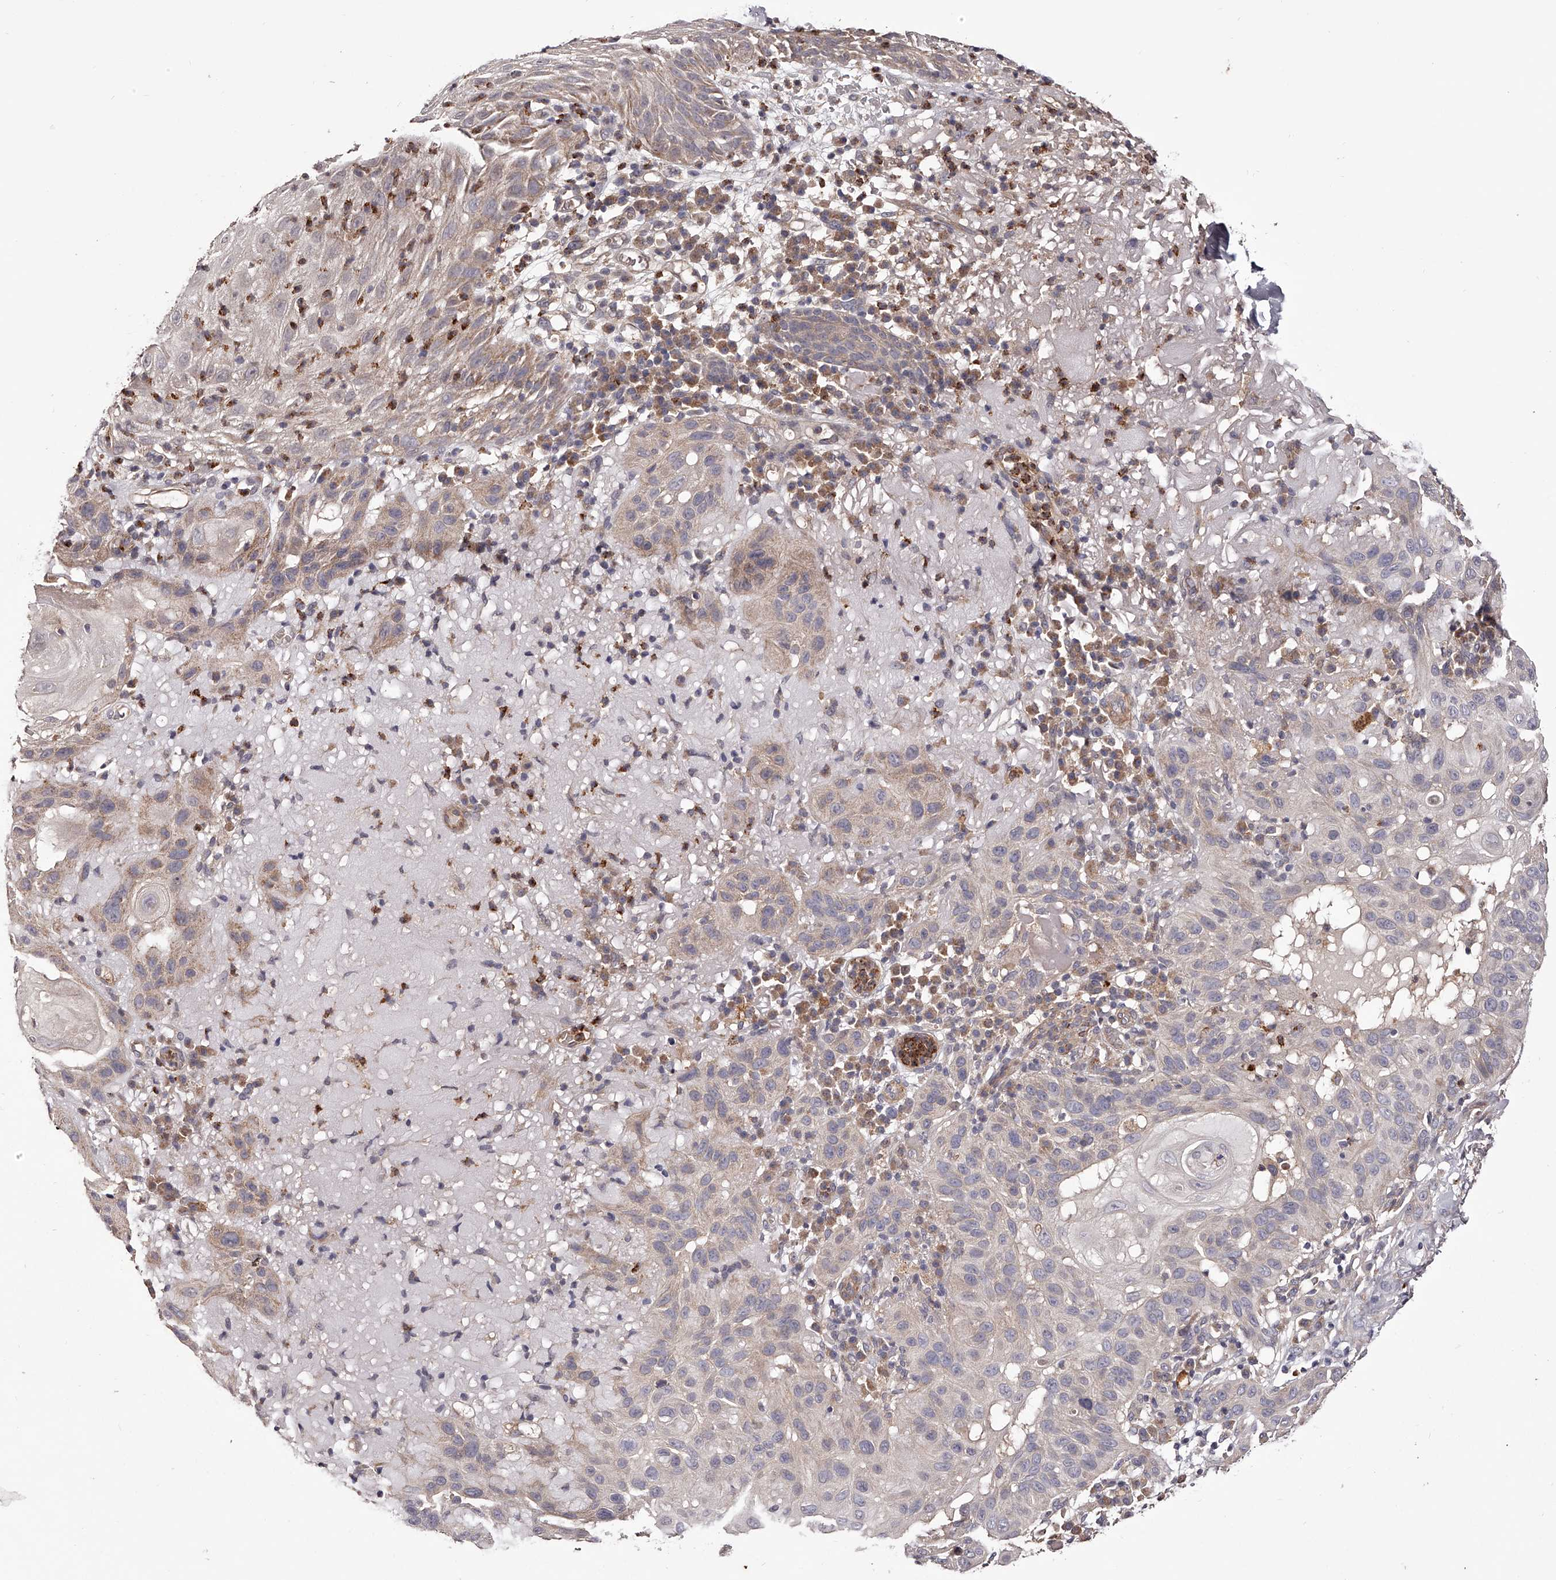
{"staining": {"intensity": "weak", "quantity": "25%-75%", "location": "cytoplasmic/membranous"}, "tissue": "skin cancer", "cell_type": "Tumor cells", "image_type": "cancer", "snomed": [{"axis": "morphology", "description": "Normal tissue, NOS"}, {"axis": "morphology", "description": "Squamous cell carcinoma, NOS"}, {"axis": "topography", "description": "Skin"}], "caption": "A brown stain labels weak cytoplasmic/membranous staining of a protein in human skin squamous cell carcinoma tumor cells.", "gene": "ODF2L", "patient": {"sex": "female", "age": 96}}